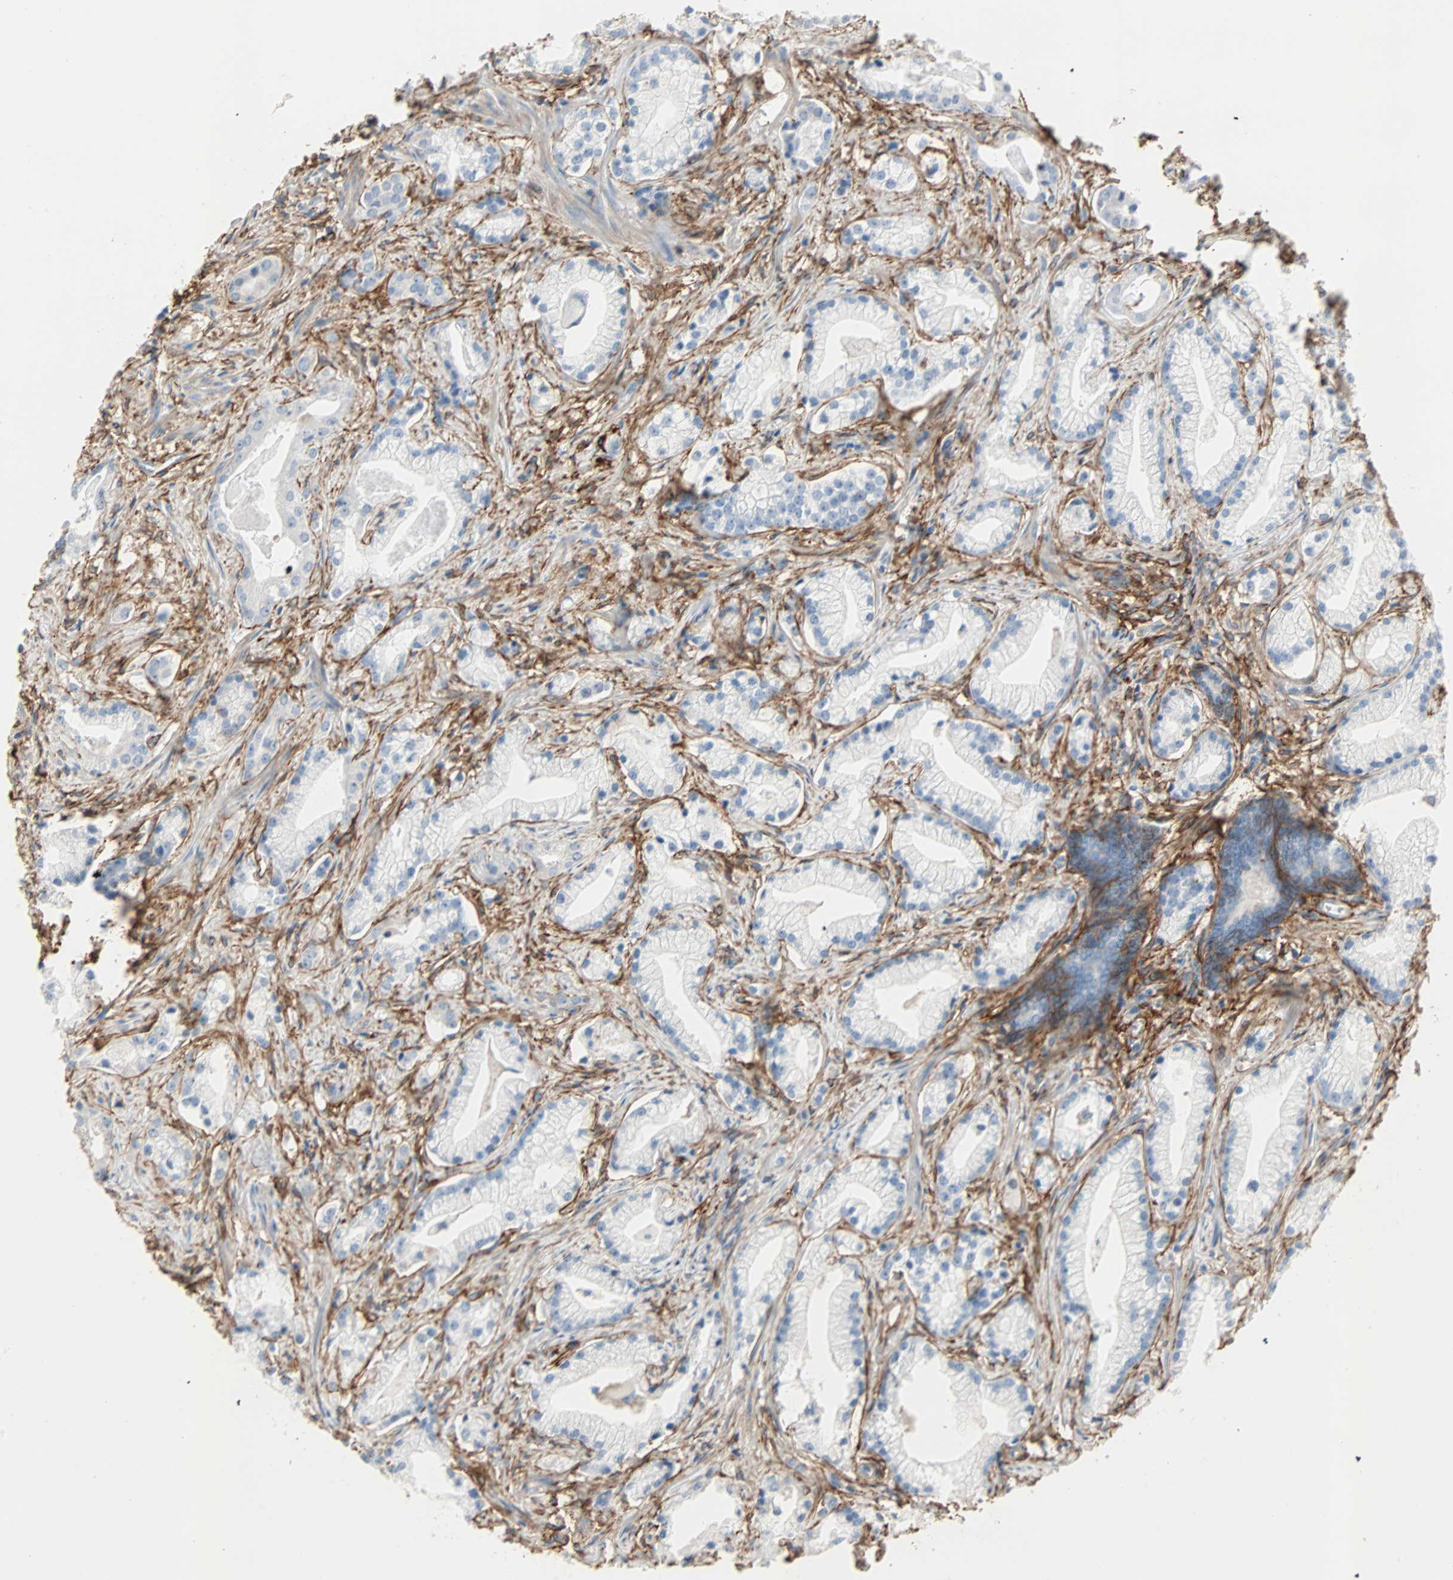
{"staining": {"intensity": "weak", "quantity": "<25%", "location": "cytoplasmic/membranous"}, "tissue": "prostate cancer", "cell_type": "Tumor cells", "image_type": "cancer", "snomed": [{"axis": "morphology", "description": "Adenocarcinoma, Low grade"}, {"axis": "topography", "description": "Prostate"}], "caption": "Tumor cells show no significant staining in prostate cancer.", "gene": "EPB41L2", "patient": {"sex": "male", "age": 59}}